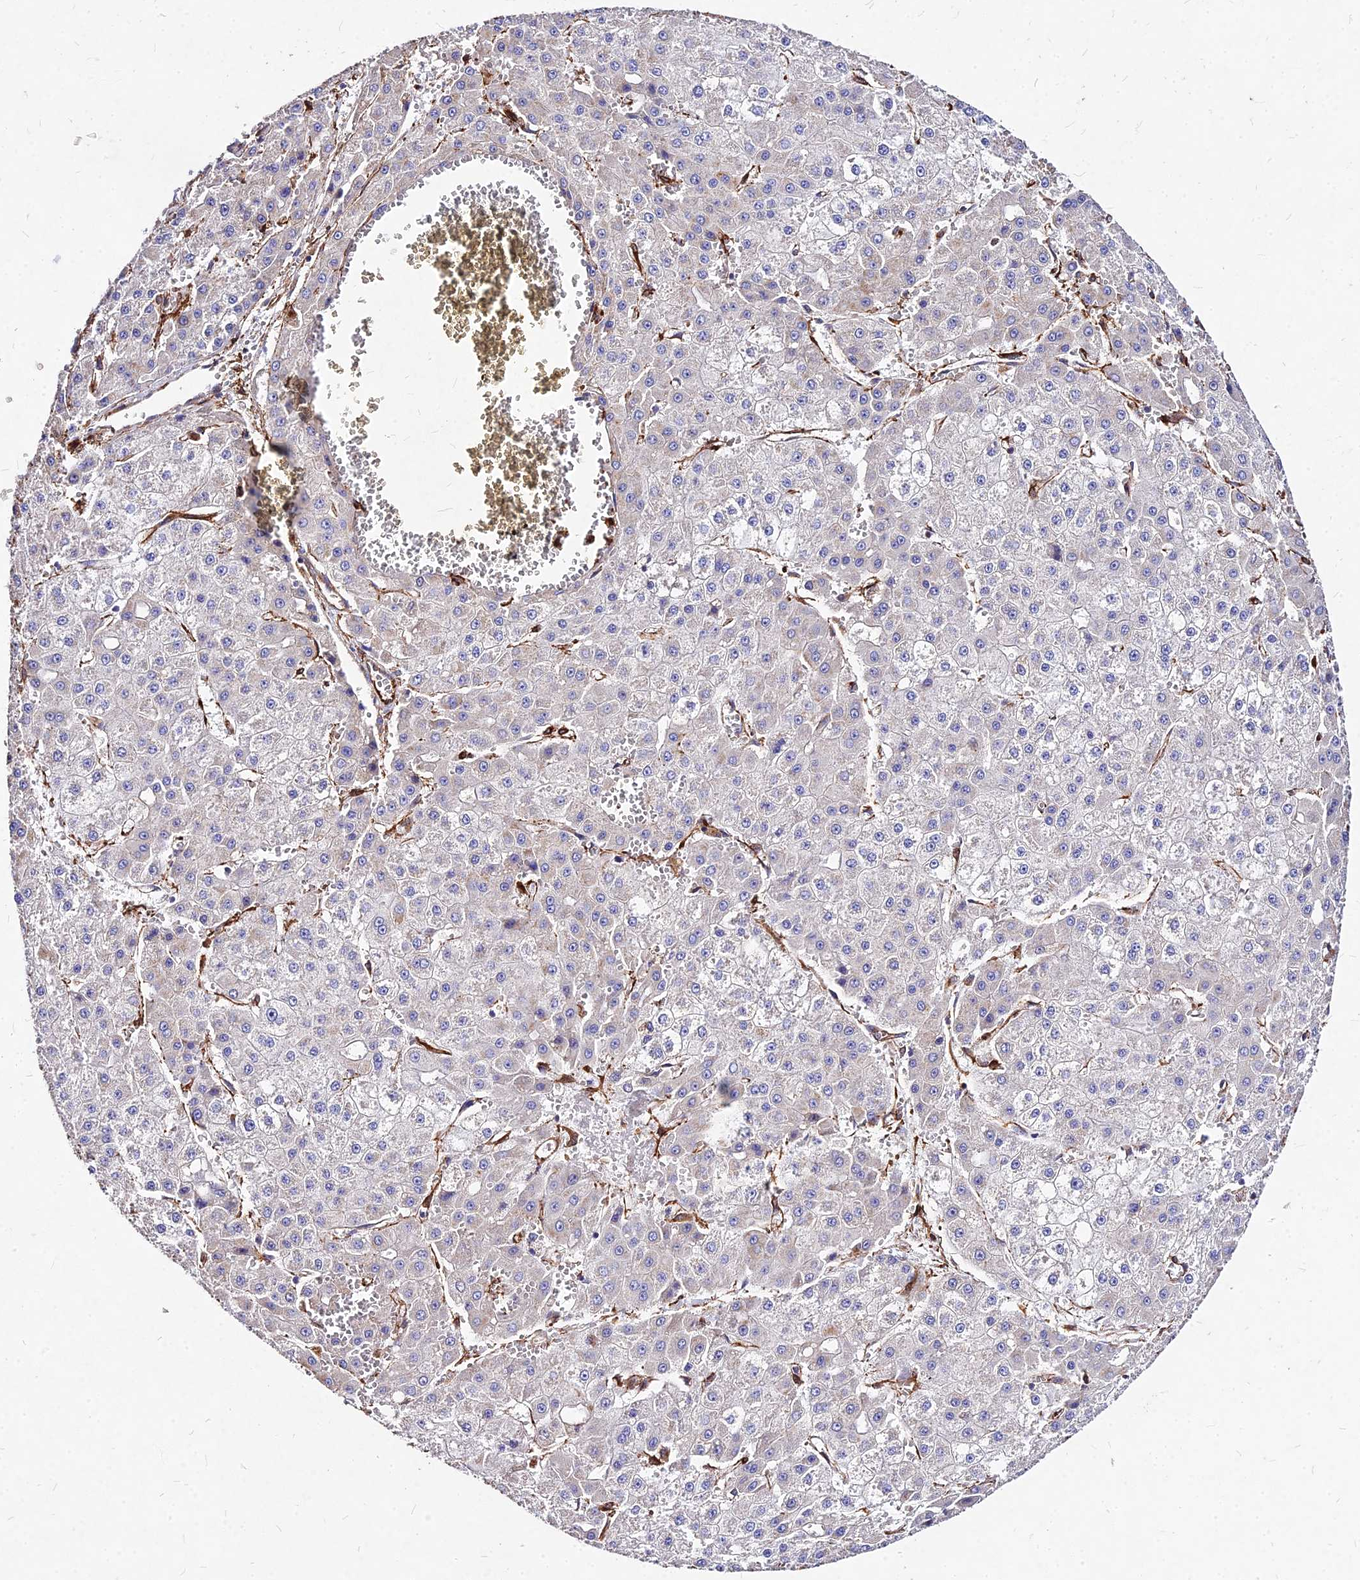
{"staining": {"intensity": "negative", "quantity": "none", "location": "none"}, "tissue": "liver cancer", "cell_type": "Tumor cells", "image_type": "cancer", "snomed": [{"axis": "morphology", "description": "Carcinoma, Hepatocellular, NOS"}, {"axis": "topography", "description": "Liver"}], "caption": "The micrograph reveals no staining of tumor cells in liver cancer.", "gene": "EFCC1", "patient": {"sex": "male", "age": 47}}